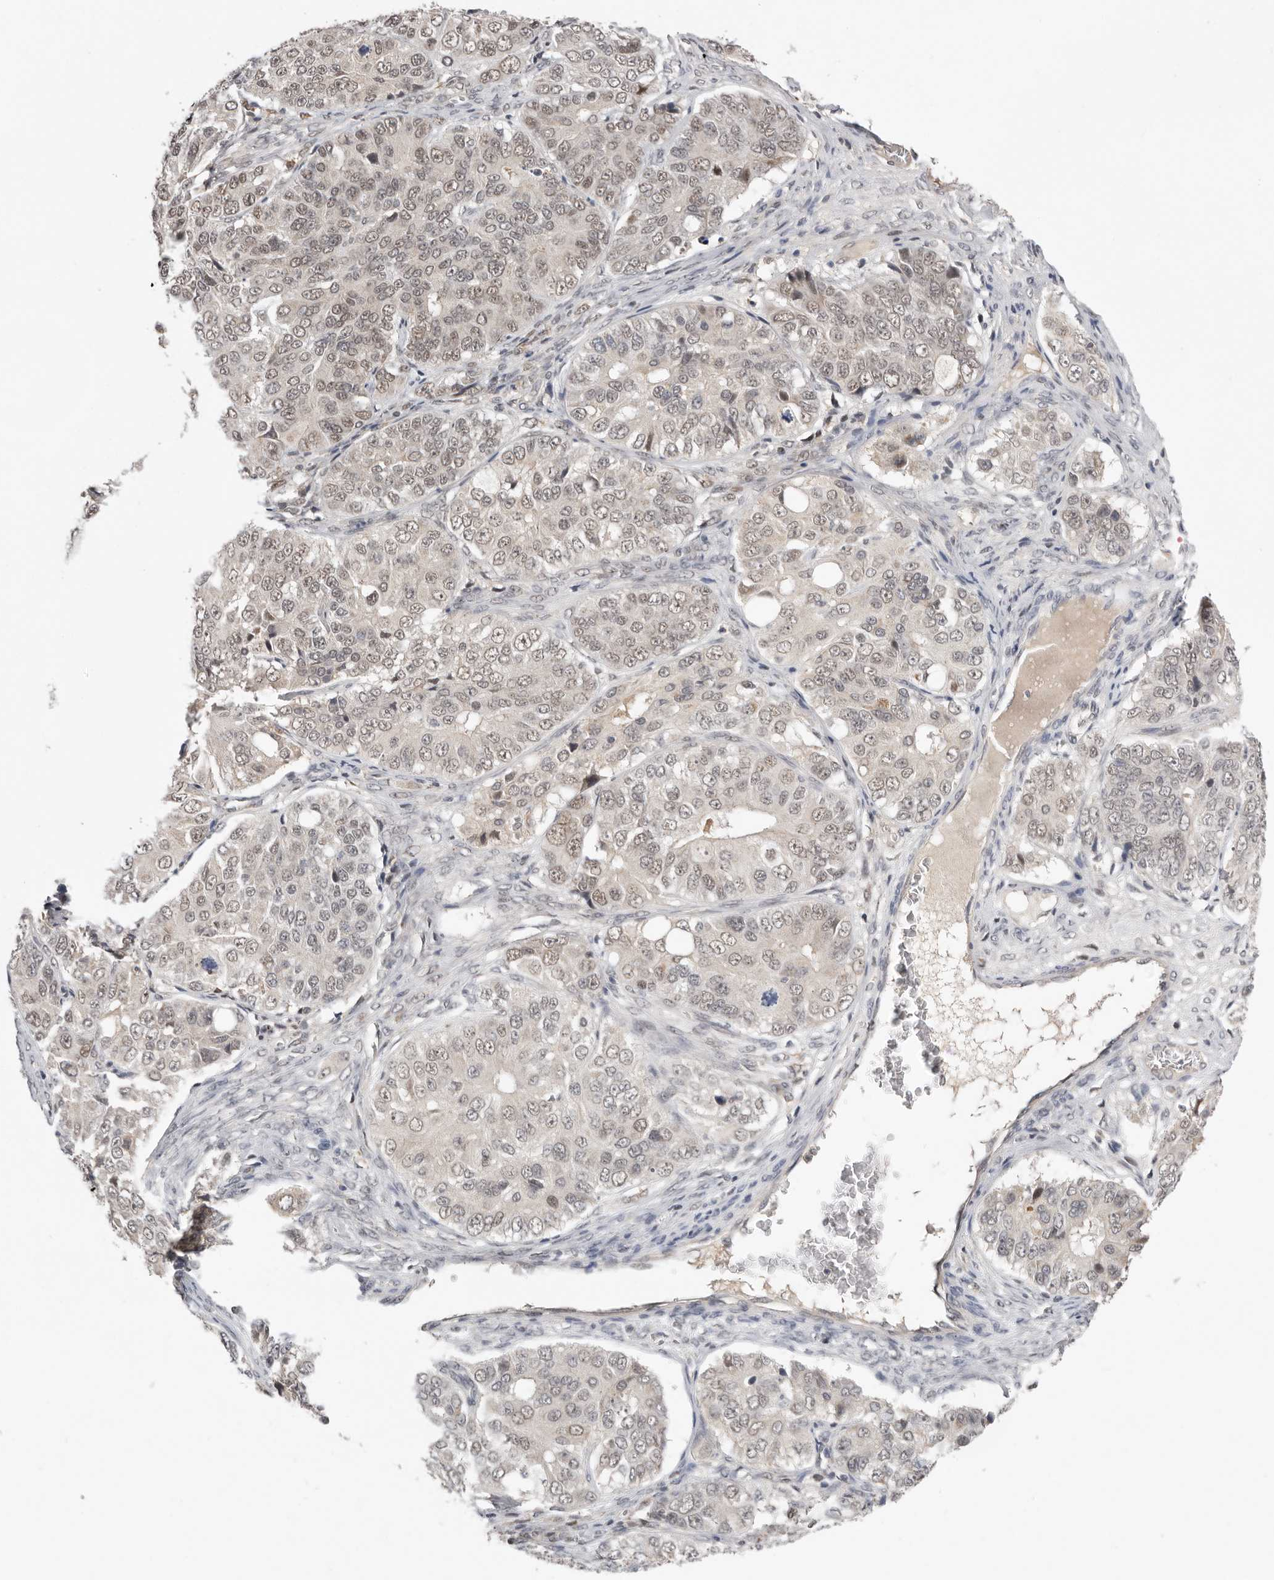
{"staining": {"intensity": "weak", "quantity": "25%-75%", "location": "nuclear"}, "tissue": "ovarian cancer", "cell_type": "Tumor cells", "image_type": "cancer", "snomed": [{"axis": "morphology", "description": "Carcinoma, endometroid"}, {"axis": "topography", "description": "Ovary"}], "caption": "Ovarian endometroid carcinoma stained for a protein exhibits weak nuclear positivity in tumor cells.", "gene": "BRCA2", "patient": {"sex": "female", "age": 51}}